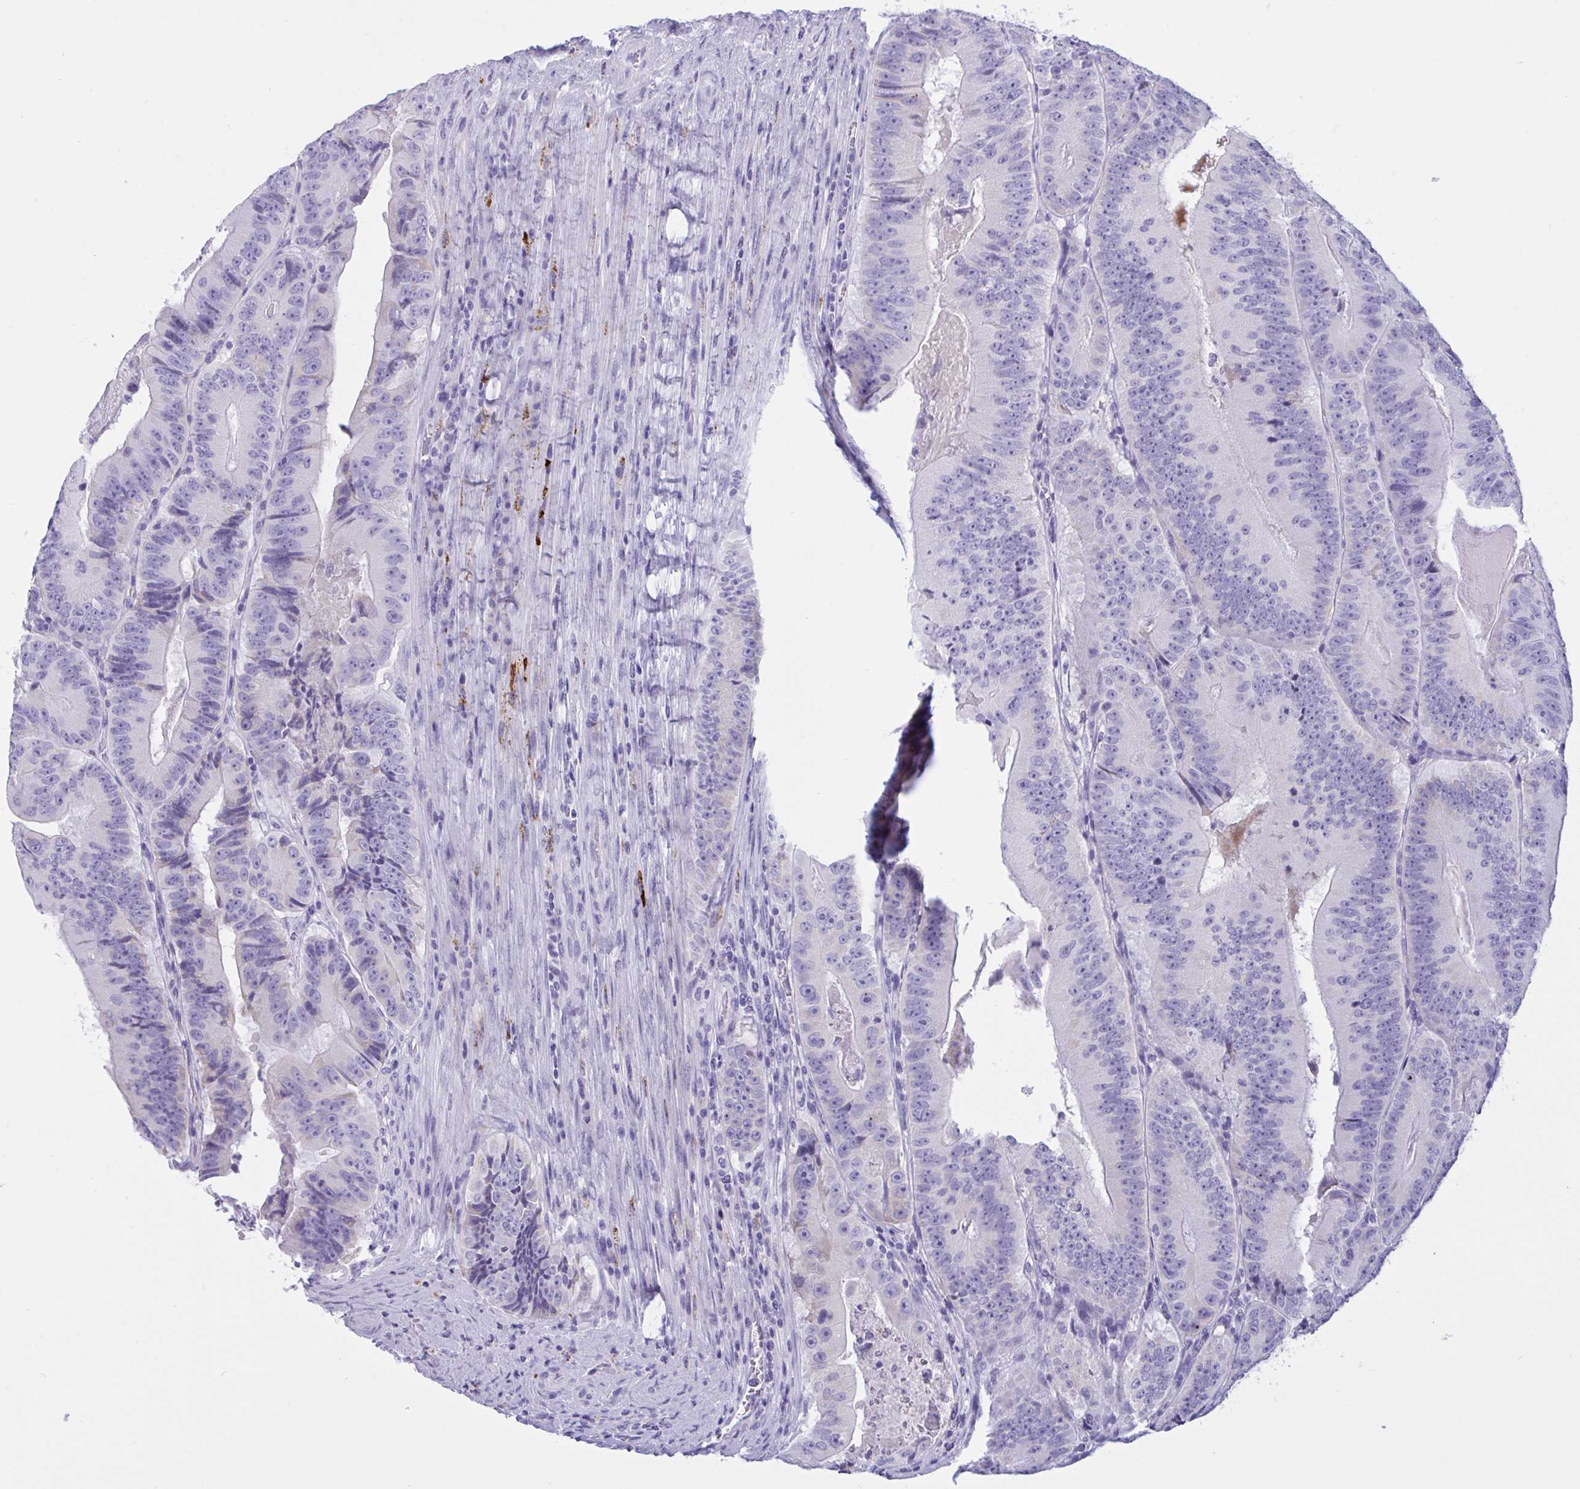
{"staining": {"intensity": "negative", "quantity": "none", "location": "none"}, "tissue": "colorectal cancer", "cell_type": "Tumor cells", "image_type": "cancer", "snomed": [{"axis": "morphology", "description": "Adenocarcinoma, NOS"}, {"axis": "topography", "description": "Colon"}], "caption": "Protein analysis of colorectal cancer exhibits no significant expression in tumor cells. (DAB (3,3'-diaminobenzidine) immunohistochemistry (IHC) visualized using brightfield microscopy, high magnification).", "gene": "OXLD1", "patient": {"sex": "female", "age": 86}}